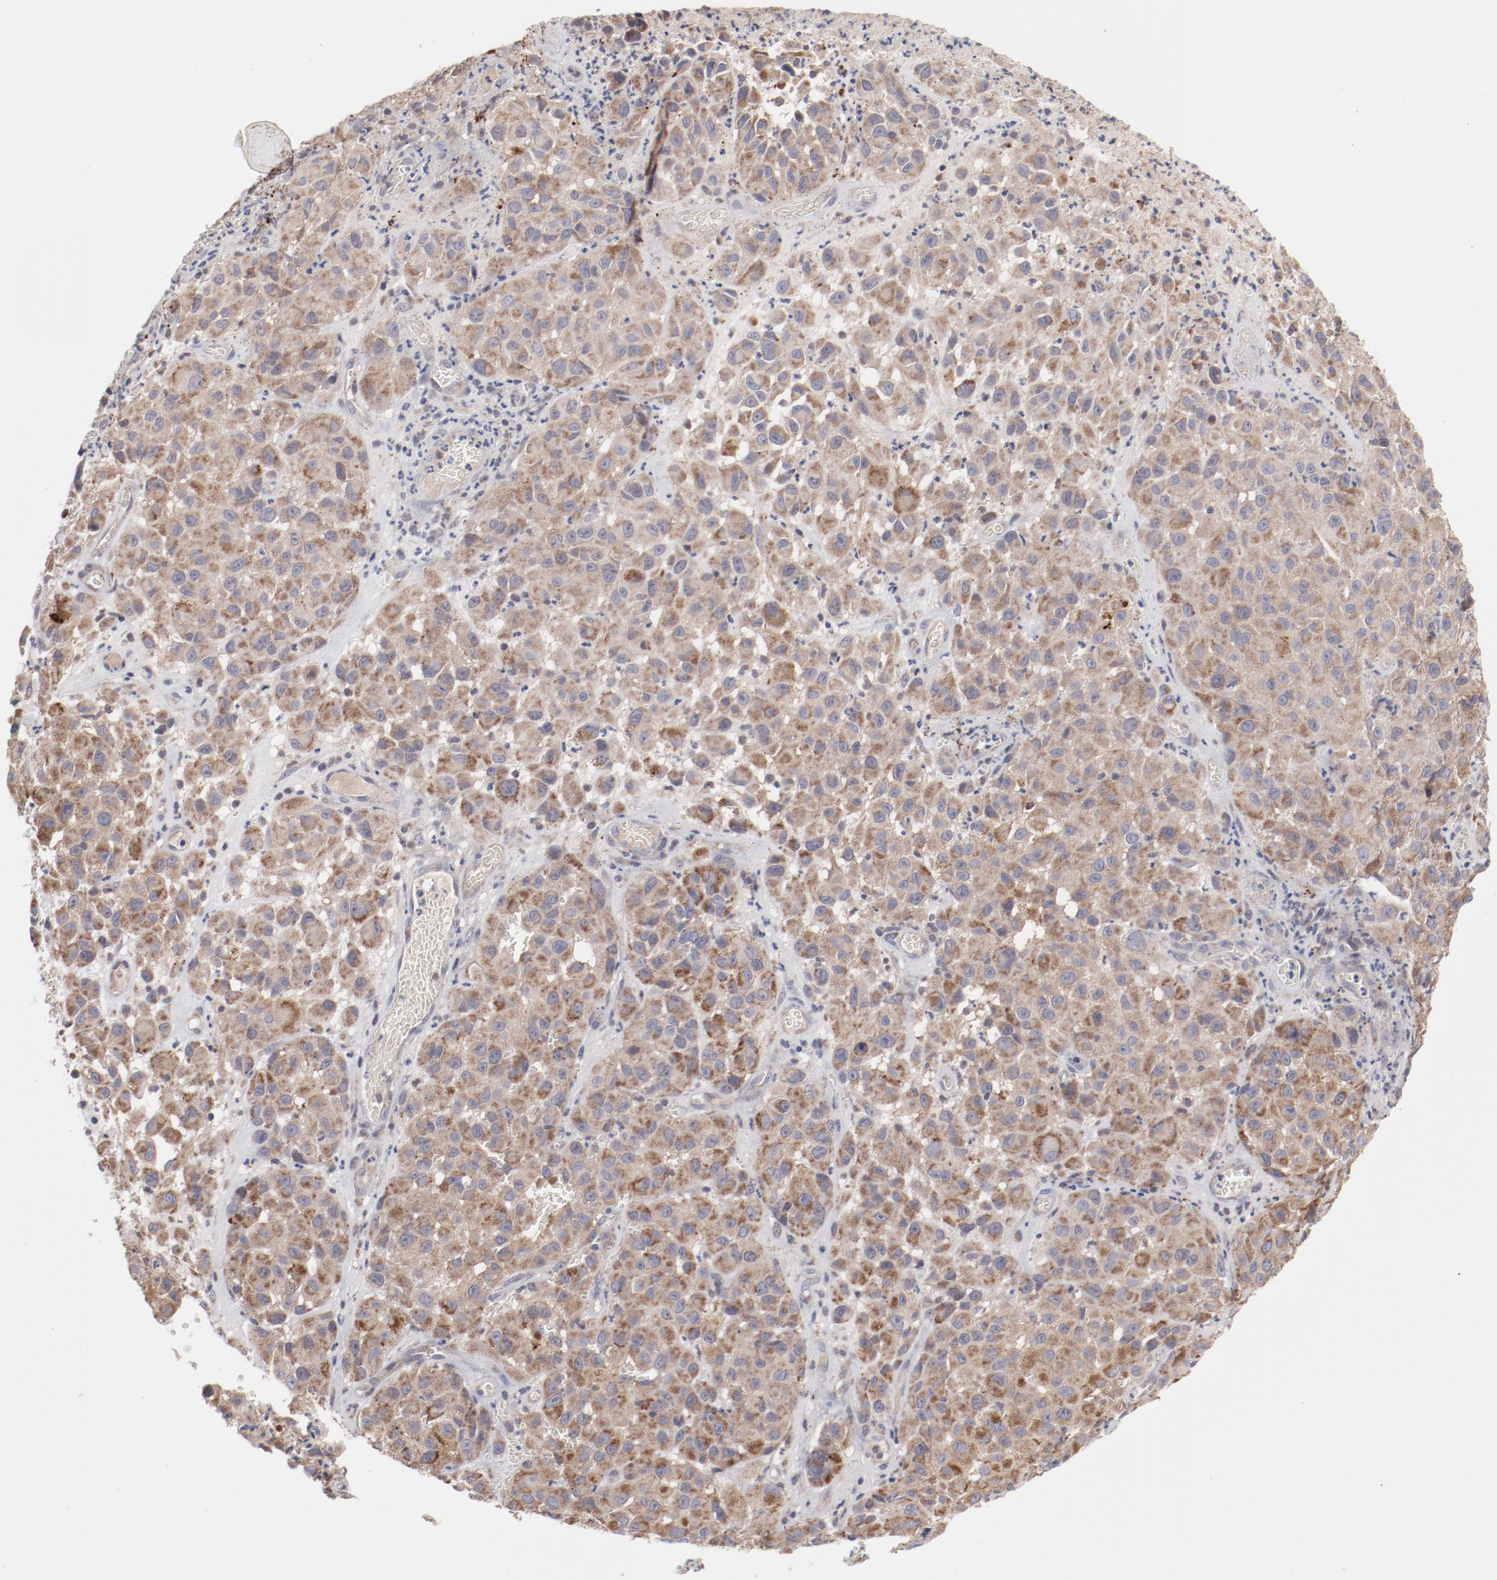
{"staining": {"intensity": "moderate", "quantity": ">75%", "location": "cytoplasmic/membranous"}, "tissue": "melanoma", "cell_type": "Tumor cells", "image_type": "cancer", "snomed": [{"axis": "morphology", "description": "Malignant melanoma, NOS"}, {"axis": "topography", "description": "Skin"}], "caption": "Protein staining exhibits moderate cytoplasmic/membranous staining in about >75% of tumor cells in malignant melanoma.", "gene": "PPFIBP2", "patient": {"sex": "female", "age": 21}}